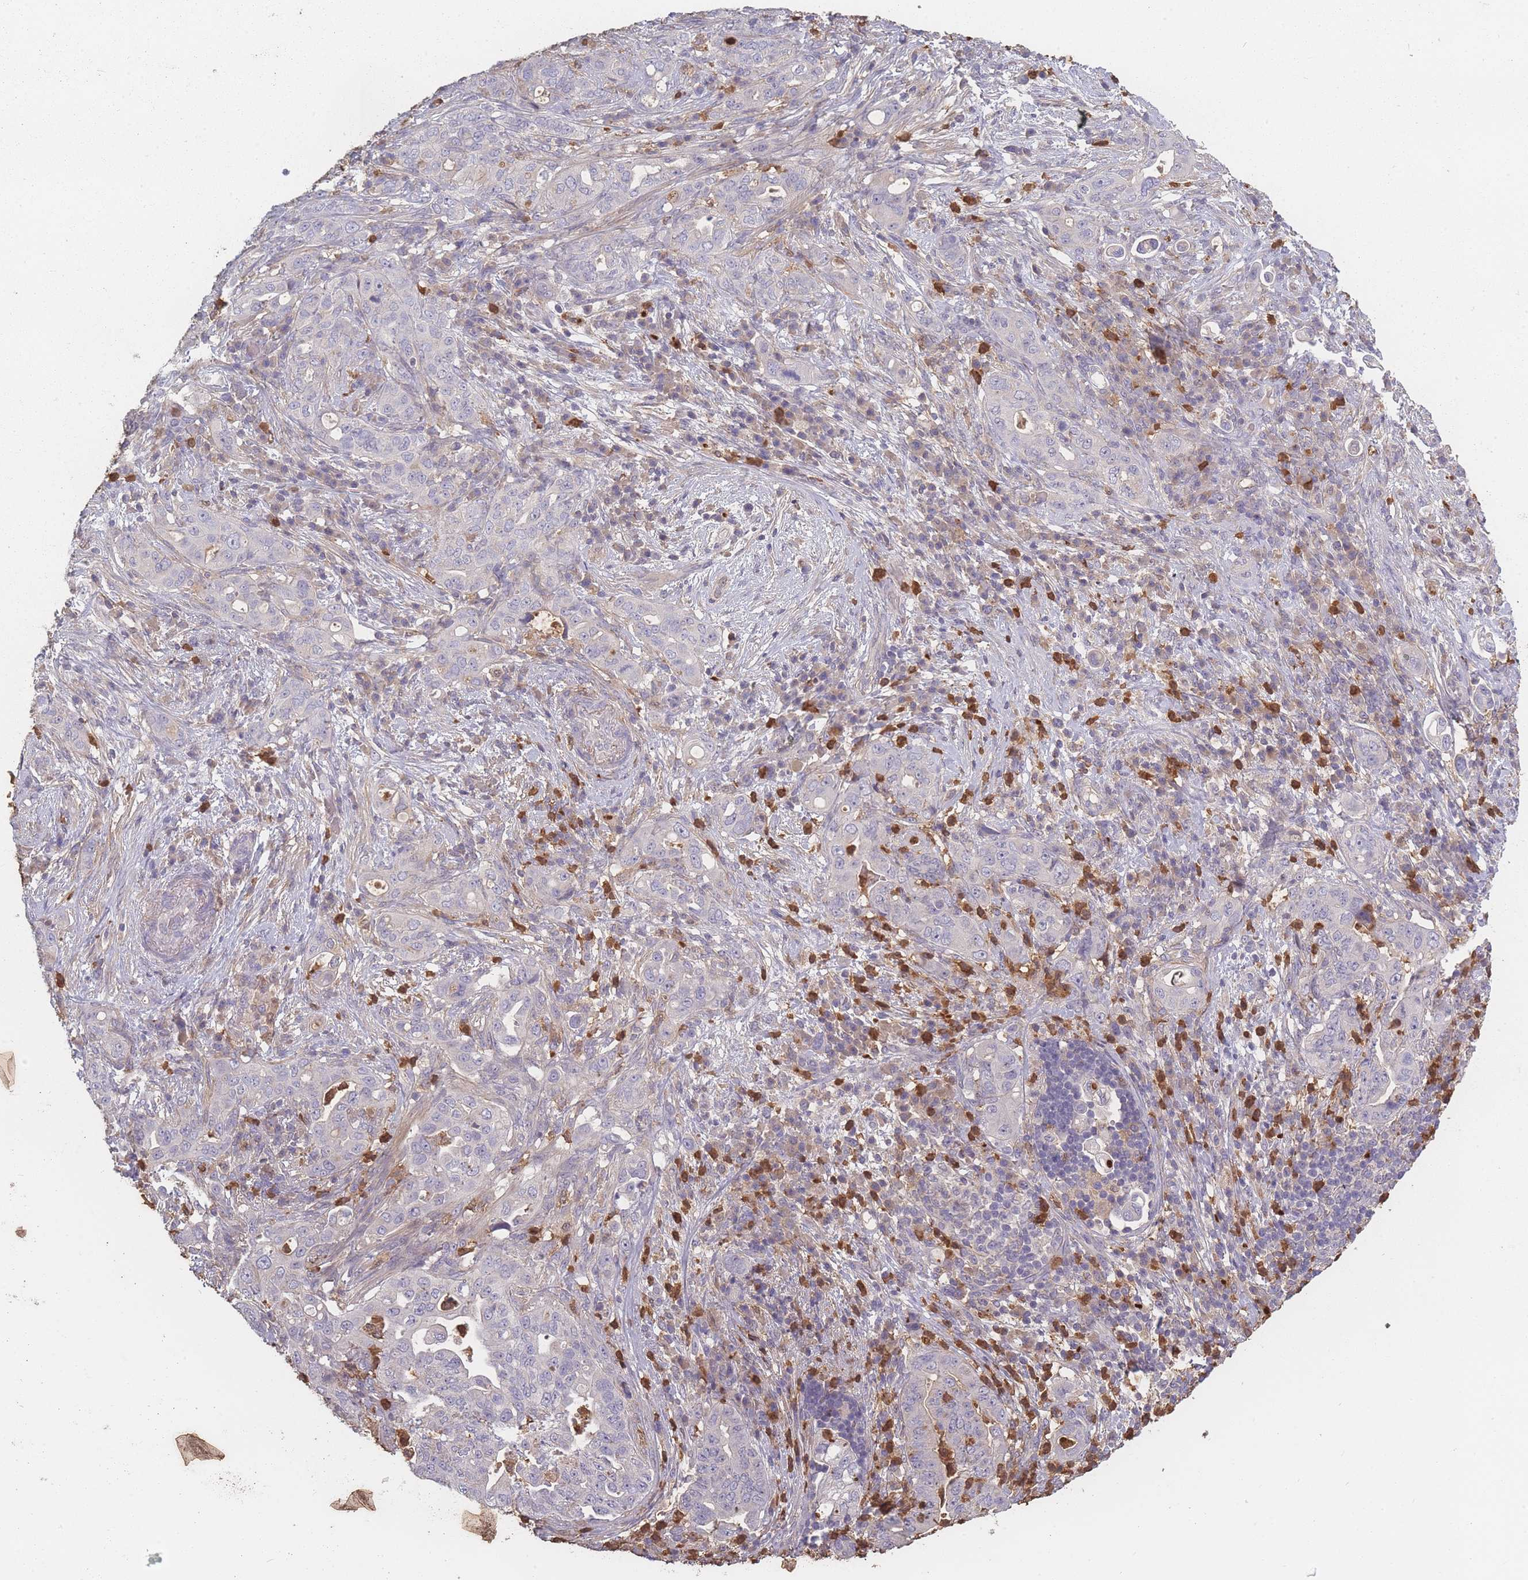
{"staining": {"intensity": "negative", "quantity": "none", "location": "none"}, "tissue": "pancreatic cancer", "cell_type": "Tumor cells", "image_type": "cancer", "snomed": [{"axis": "morphology", "description": "Adenocarcinoma, NOS"}, {"axis": "topography", "description": "Pancreas"}], "caption": "Tumor cells are negative for brown protein staining in pancreatic cancer.", "gene": "BST1", "patient": {"sex": "female", "age": 63}}